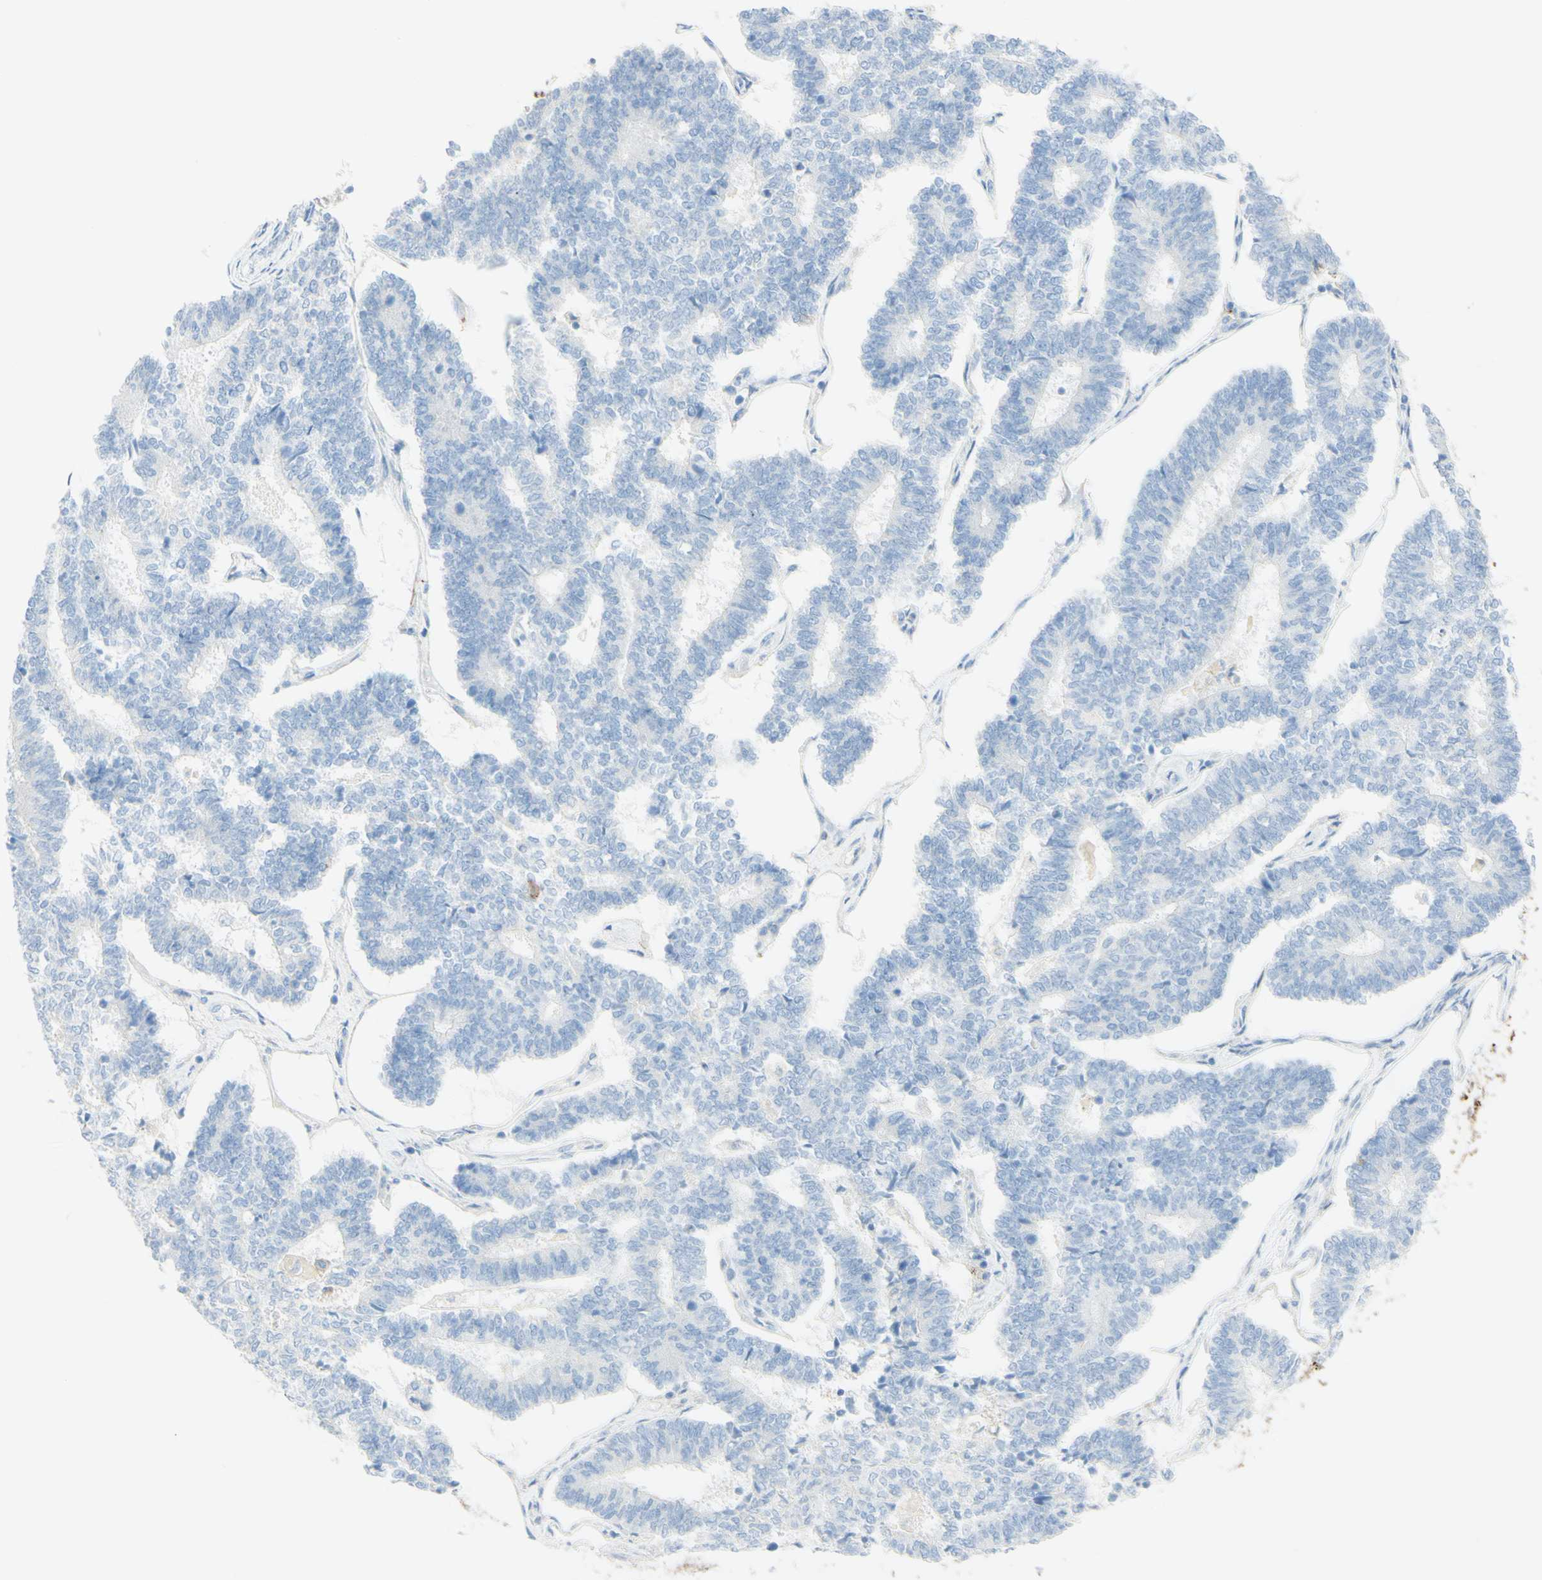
{"staining": {"intensity": "negative", "quantity": "none", "location": "none"}, "tissue": "endometrial cancer", "cell_type": "Tumor cells", "image_type": "cancer", "snomed": [{"axis": "morphology", "description": "Adenocarcinoma, NOS"}, {"axis": "topography", "description": "Endometrium"}], "caption": "Protein analysis of adenocarcinoma (endometrial) displays no significant staining in tumor cells.", "gene": "ALCAM", "patient": {"sex": "female", "age": 70}}